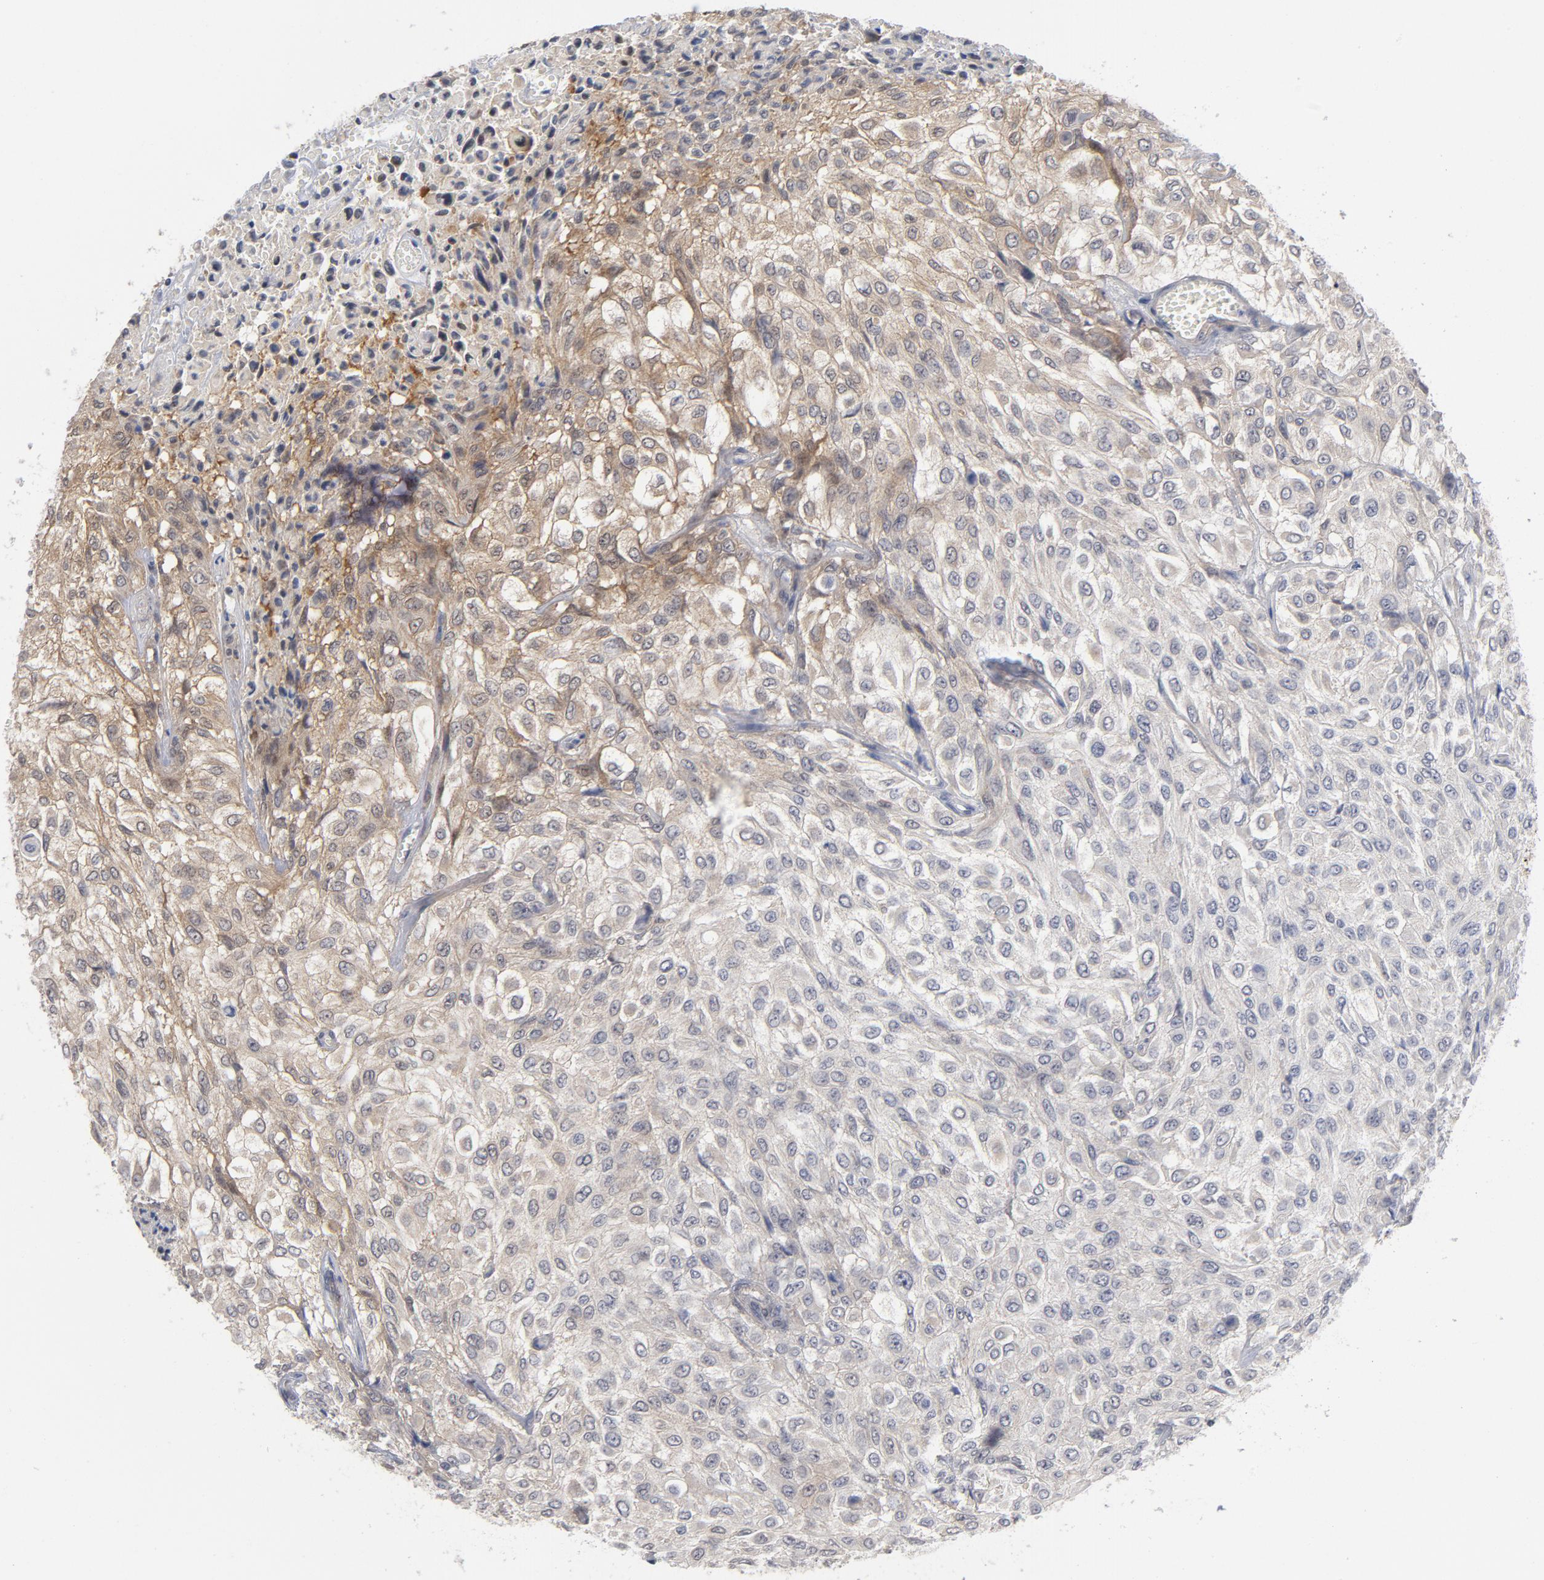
{"staining": {"intensity": "weak", "quantity": "25%-75%", "location": "cytoplasmic/membranous"}, "tissue": "urothelial cancer", "cell_type": "Tumor cells", "image_type": "cancer", "snomed": [{"axis": "morphology", "description": "Urothelial carcinoma, High grade"}, {"axis": "topography", "description": "Urinary bladder"}], "caption": "High-grade urothelial carcinoma stained with IHC reveals weak cytoplasmic/membranous staining in approximately 25%-75% of tumor cells. Immunohistochemistry stains the protein of interest in brown and the nuclei are stained blue.", "gene": "TRADD", "patient": {"sex": "male", "age": 57}}